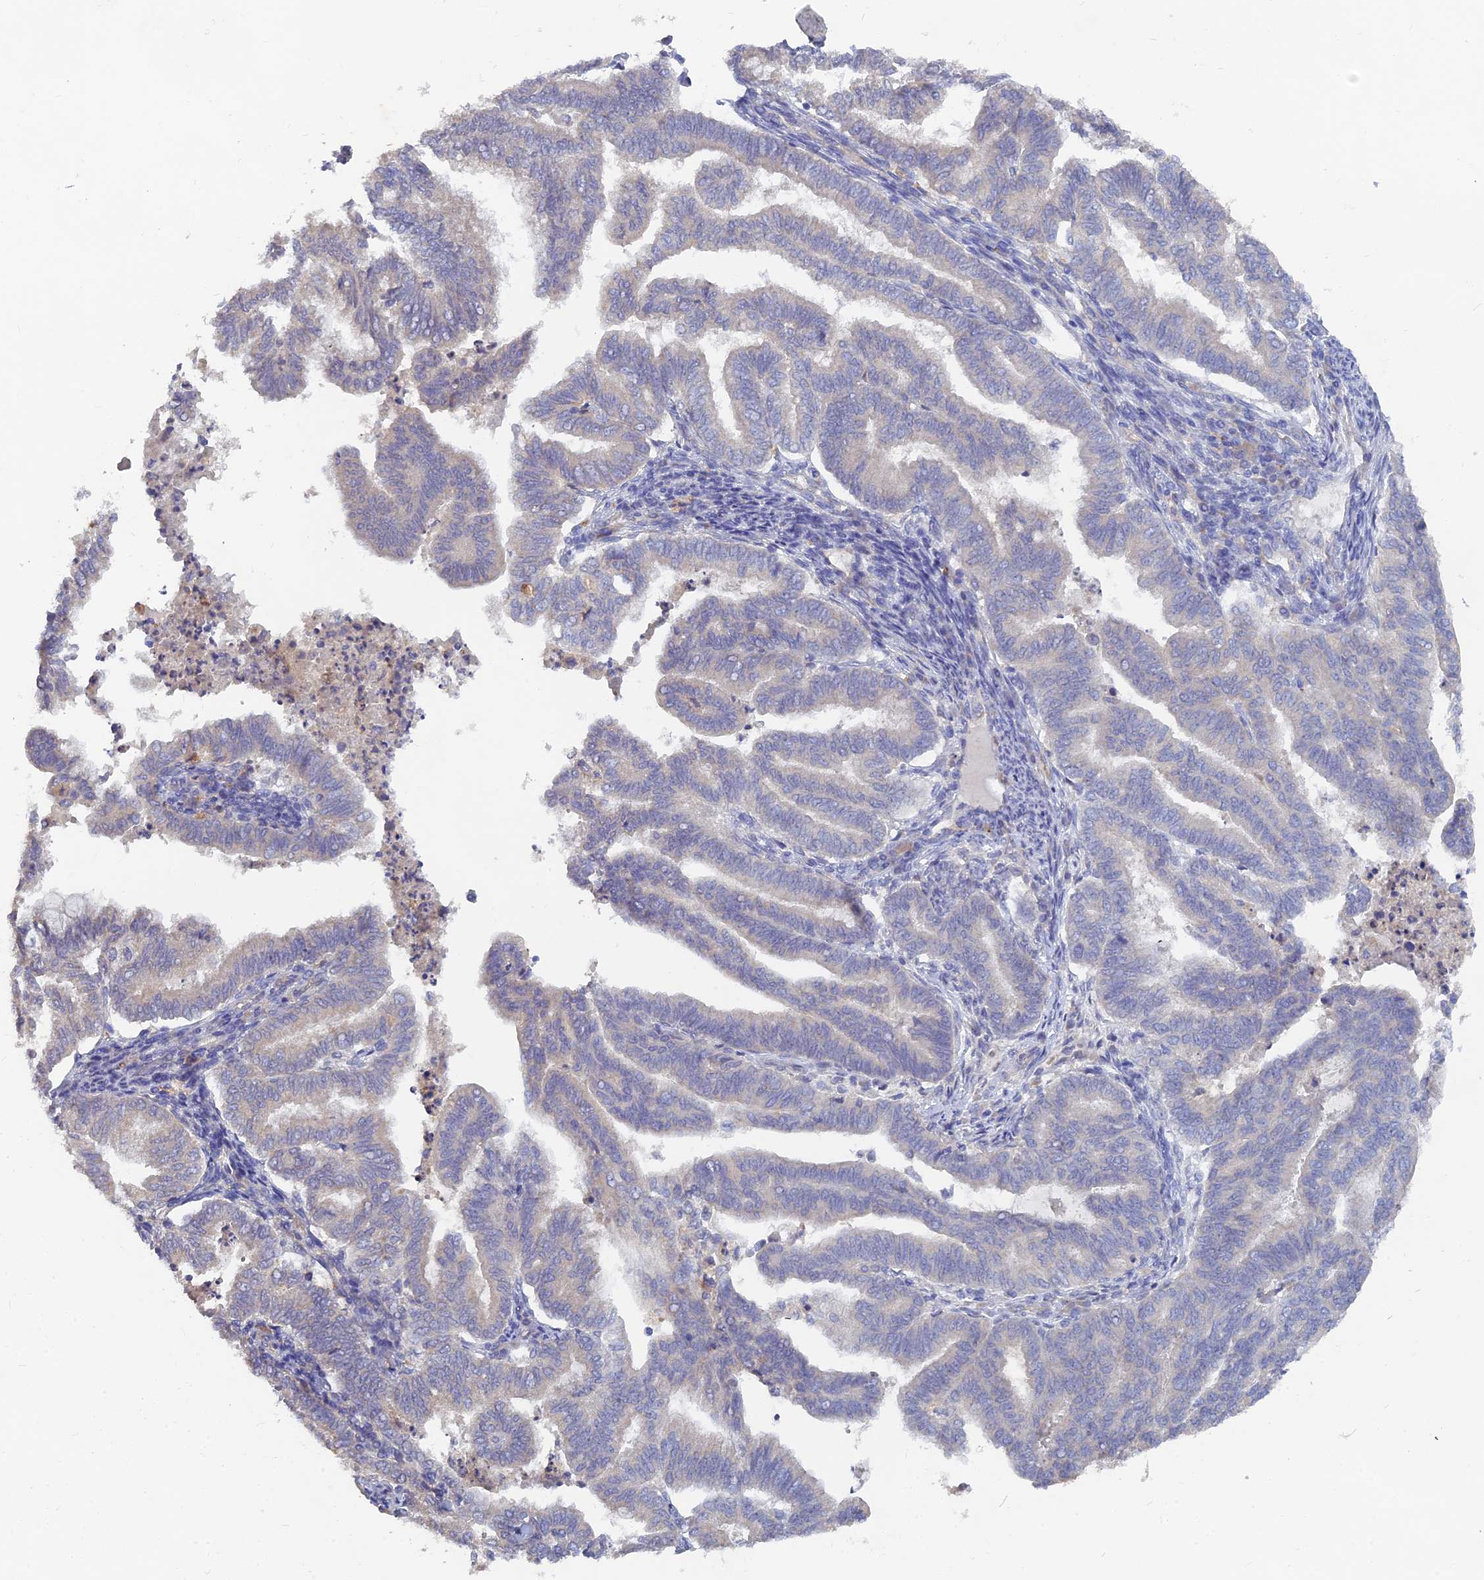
{"staining": {"intensity": "negative", "quantity": "none", "location": "none"}, "tissue": "endometrial cancer", "cell_type": "Tumor cells", "image_type": "cancer", "snomed": [{"axis": "morphology", "description": "Adenocarcinoma, NOS"}, {"axis": "topography", "description": "Endometrium"}], "caption": "This is an IHC histopathology image of endometrial adenocarcinoma. There is no expression in tumor cells.", "gene": "ARRDC1", "patient": {"sex": "female", "age": 79}}